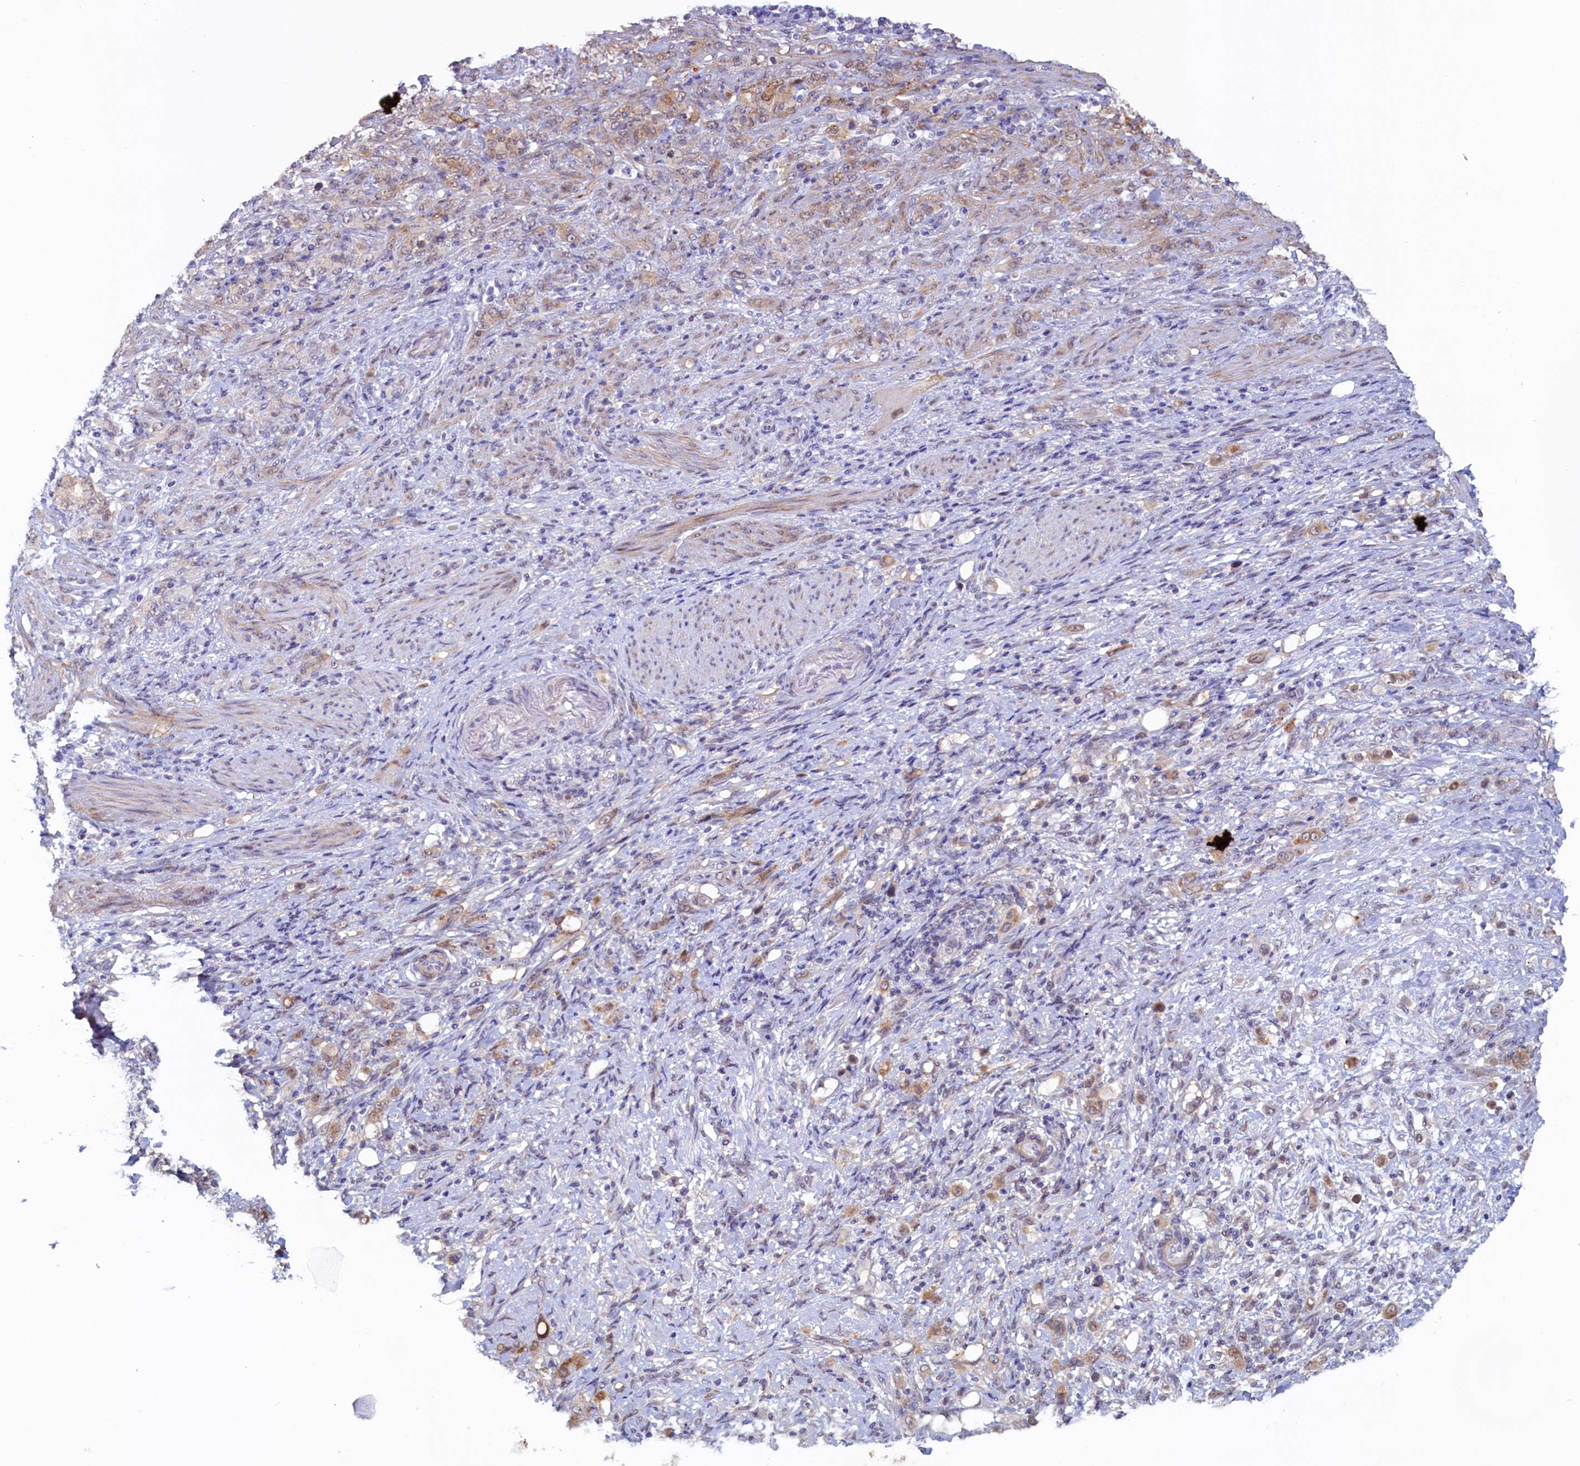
{"staining": {"intensity": "moderate", "quantity": "25%-75%", "location": "cytoplasmic/membranous"}, "tissue": "stomach cancer", "cell_type": "Tumor cells", "image_type": "cancer", "snomed": [{"axis": "morphology", "description": "Adenocarcinoma, NOS"}, {"axis": "topography", "description": "Stomach"}], "caption": "Stomach cancer (adenocarcinoma) tissue shows moderate cytoplasmic/membranous expression in about 25%-75% of tumor cells", "gene": "PACSIN3", "patient": {"sex": "female", "age": 79}}